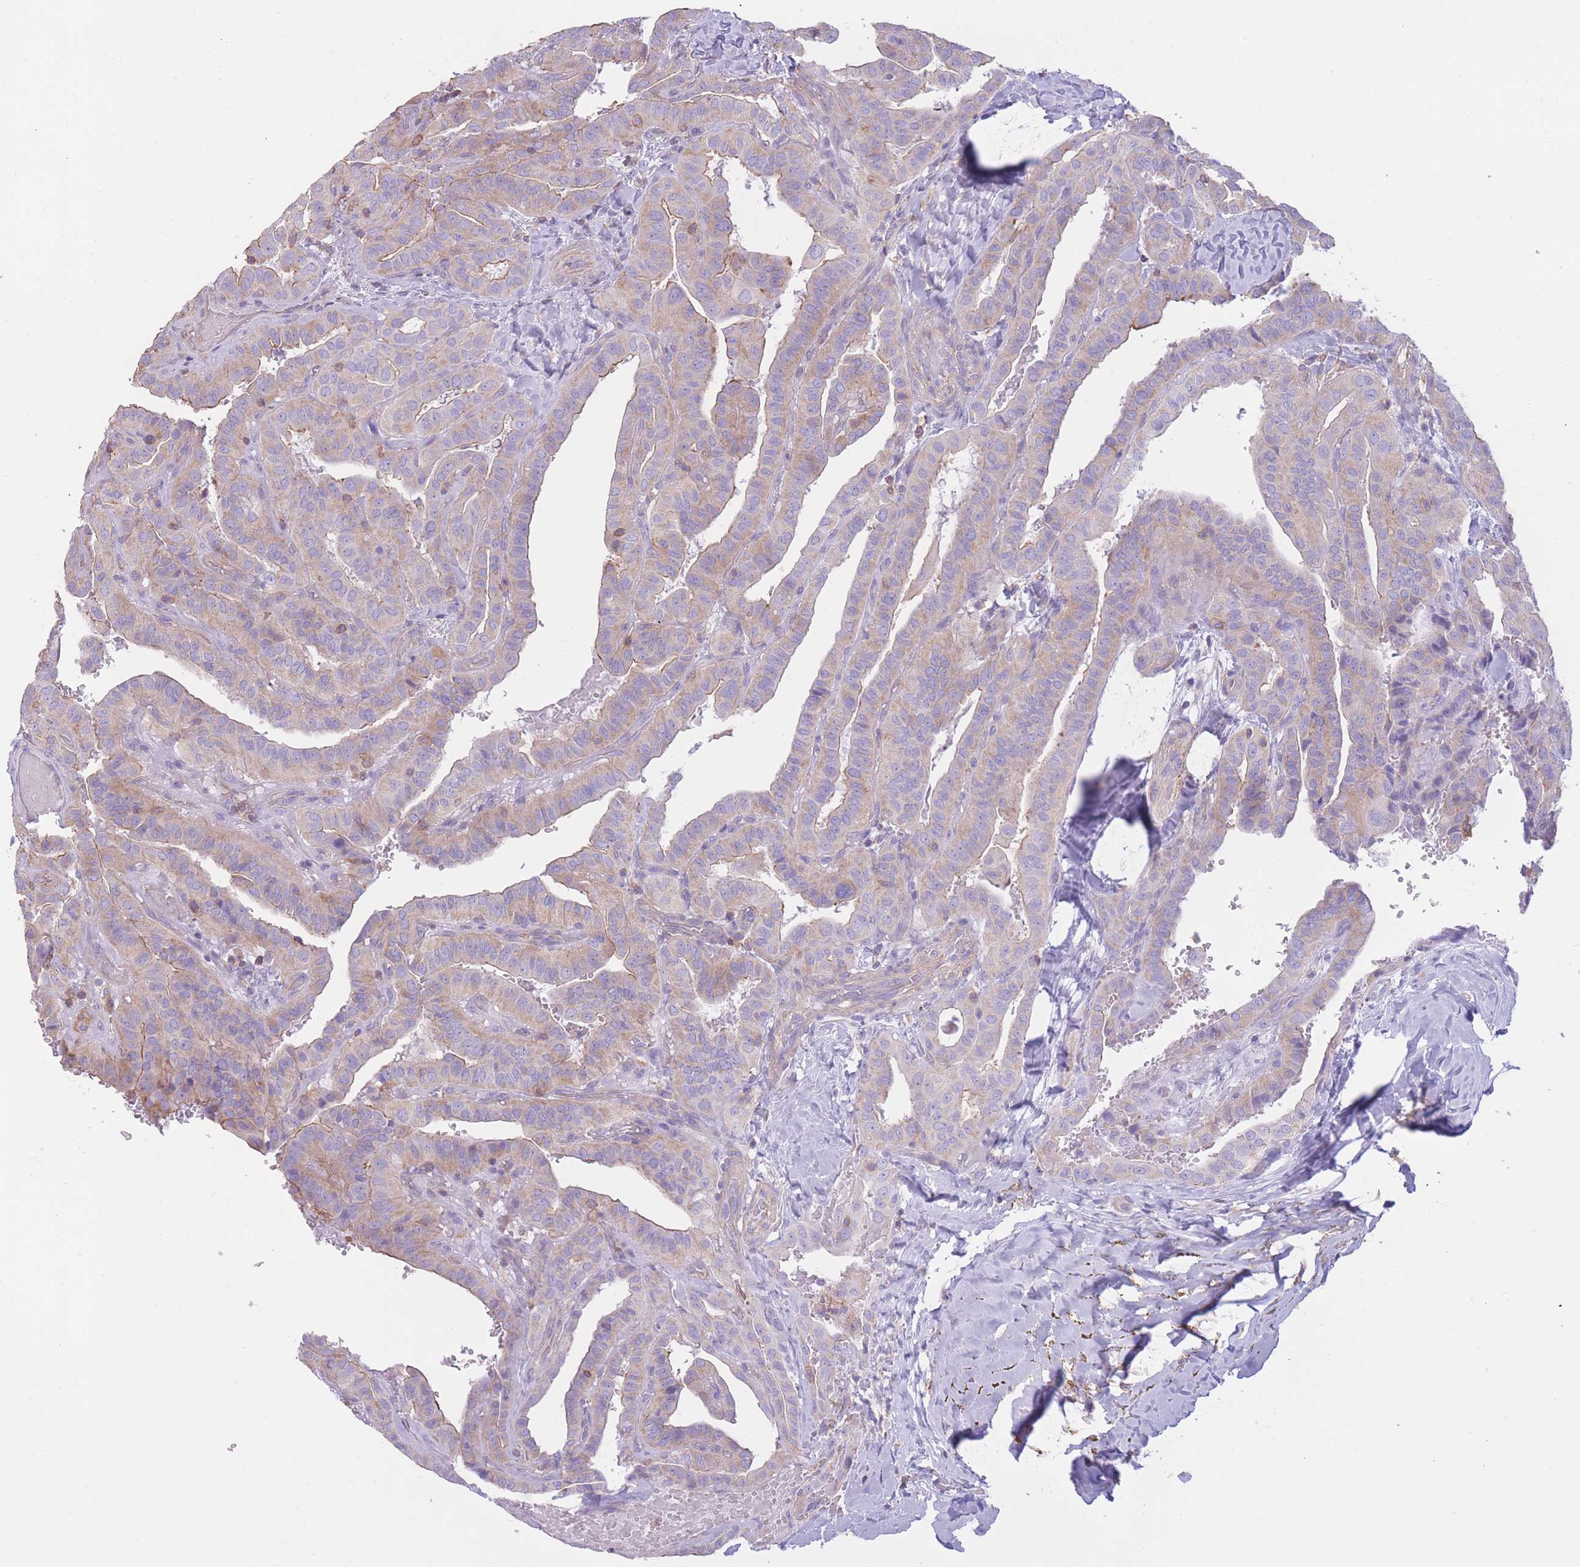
{"staining": {"intensity": "negative", "quantity": "none", "location": "none"}, "tissue": "thyroid cancer", "cell_type": "Tumor cells", "image_type": "cancer", "snomed": [{"axis": "morphology", "description": "Papillary adenocarcinoma, NOS"}, {"axis": "topography", "description": "Thyroid gland"}], "caption": "Immunohistochemical staining of human thyroid papillary adenocarcinoma reveals no significant staining in tumor cells.", "gene": "PDHA1", "patient": {"sex": "male", "age": 77}}